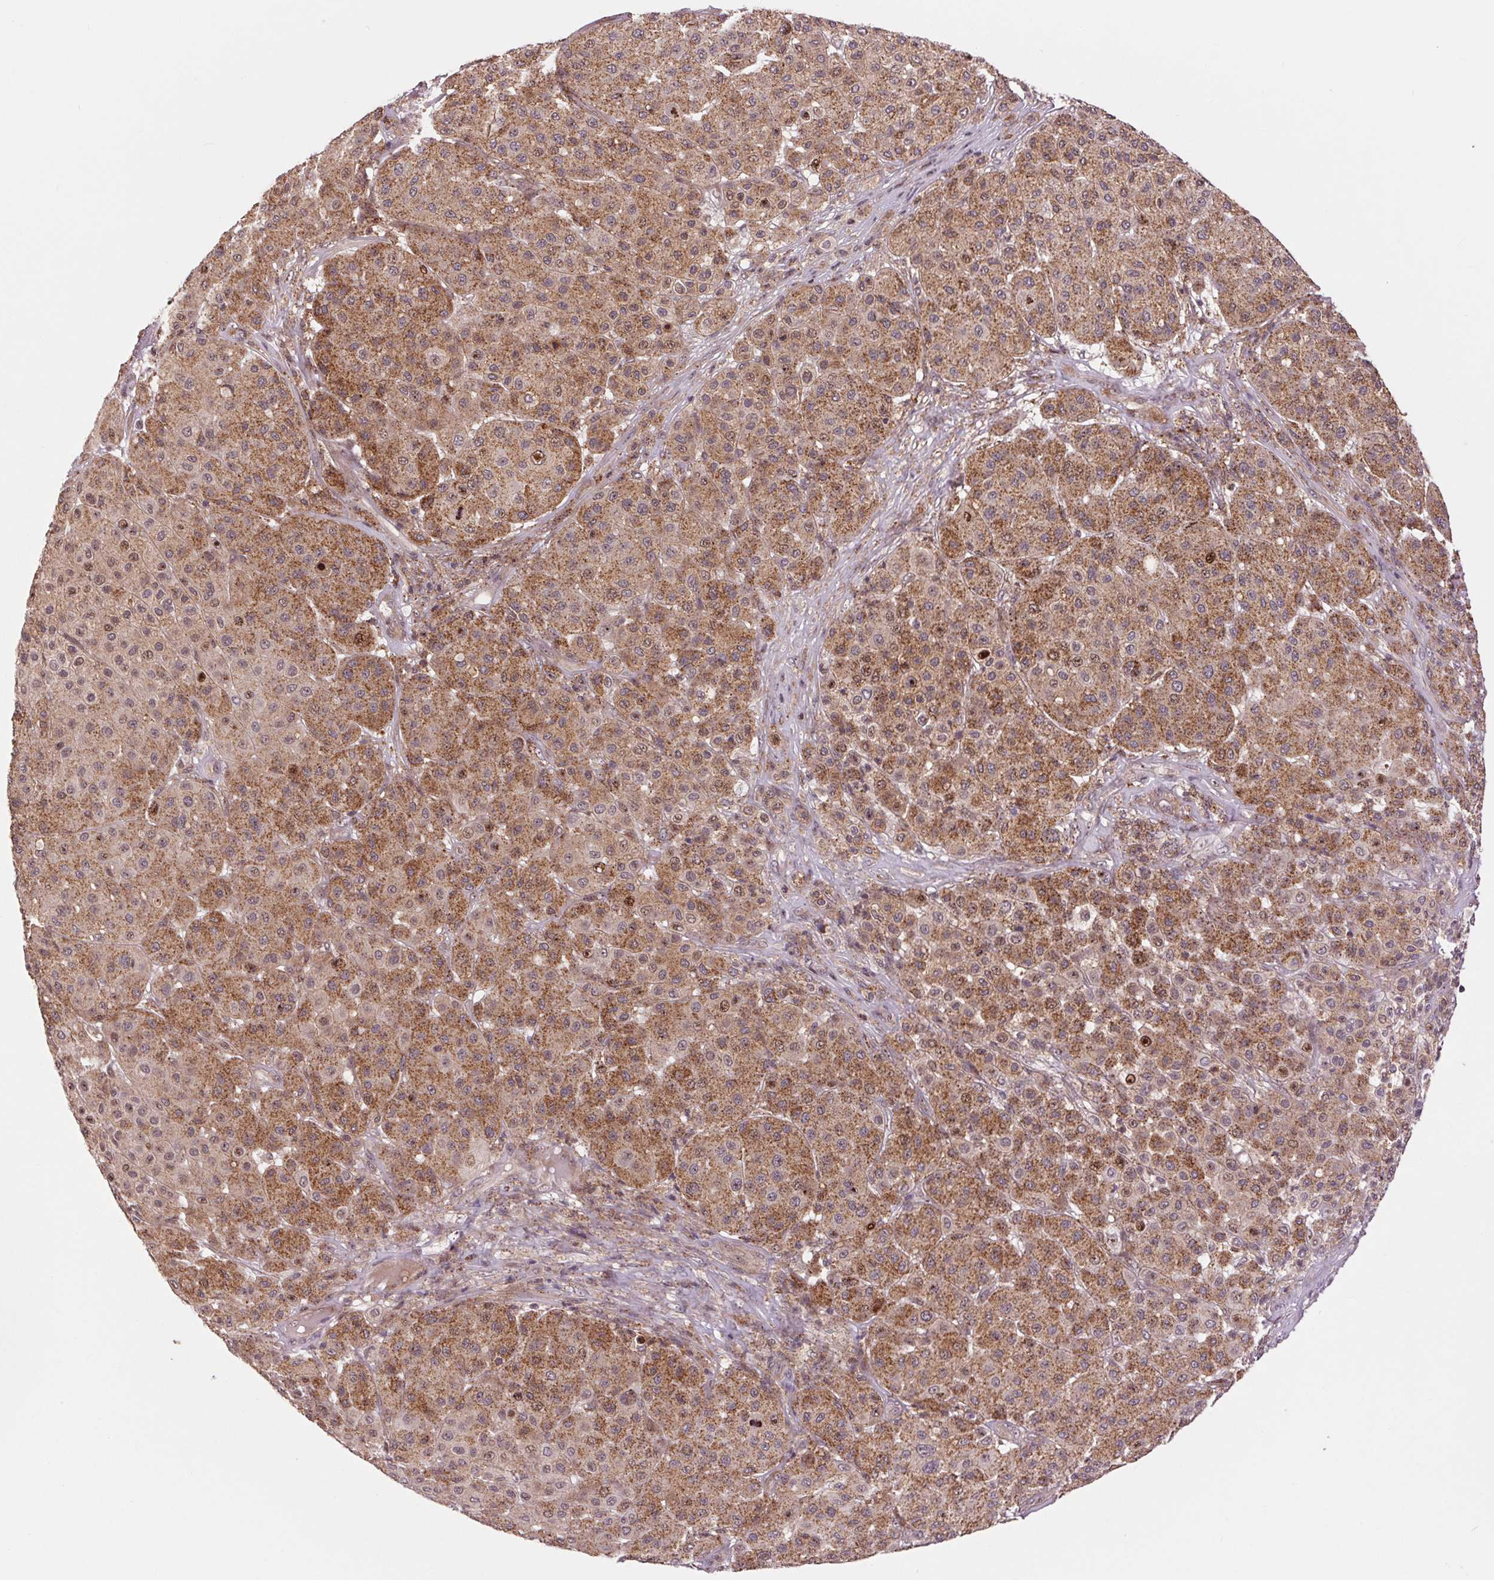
{"staining": {"intensity": "moderate", "quantity": ">75%", "location": "cytoplasmic/membranous"}, "tissue": "melanoma", "cell_type": "Tumor cells", "image_type": "cancer", "snomed": [{"axis": "morphology", "description": "Malignant melanoma, Metastatic site"}, {"axis": "topography", "description": "Smooth muscle"}], "caption": "A brown stain highlights moderate cytoplasmic/membranous expression of a protein in melanoma tumor cells.", "gene": "CHMP4B", "patient": {"sex": "male", "age": 41}}